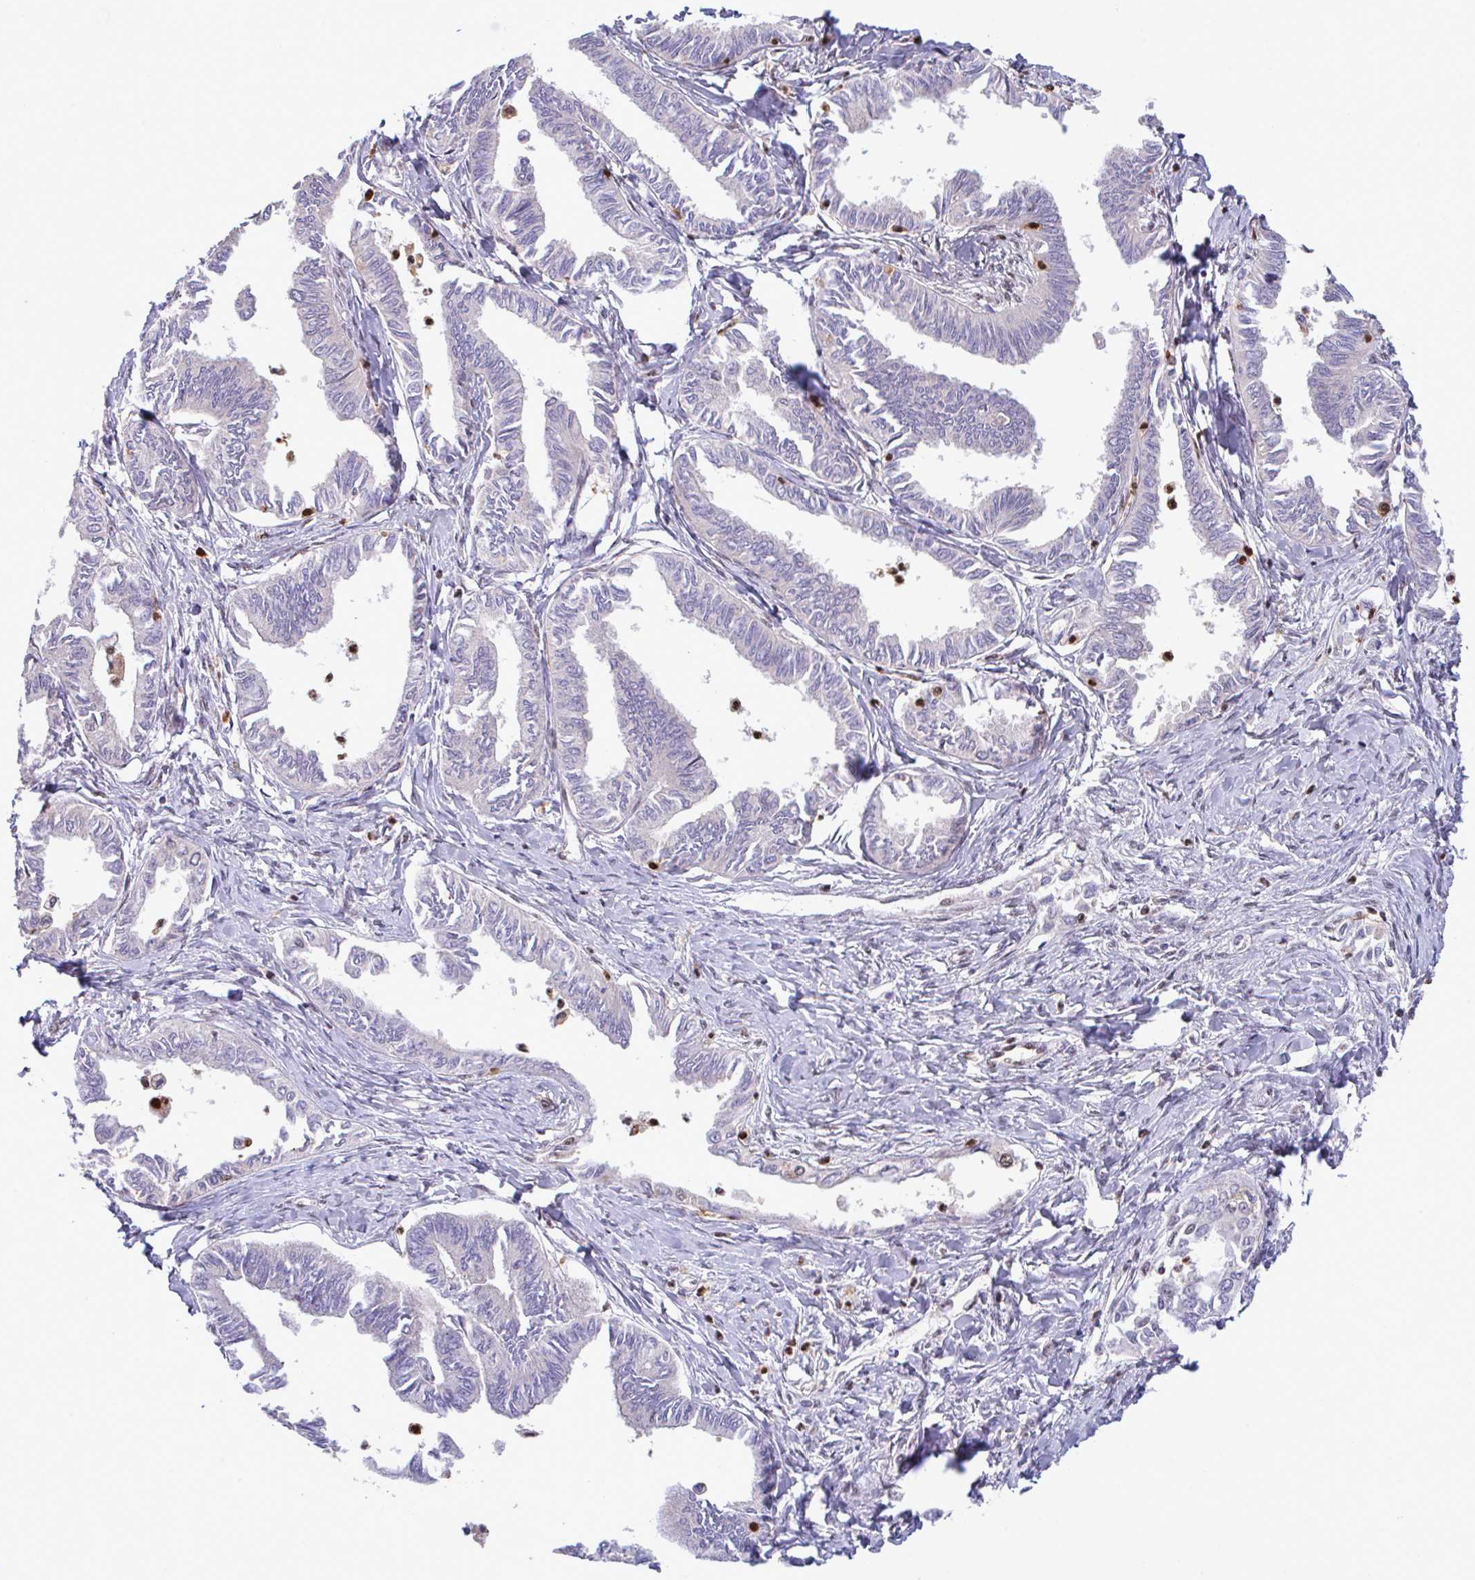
{"staining": {"intensity": "weak", "quantity": "25%-75%", "location": "nuclear"}, "tissue": "ovarian cancer", "cell_type": "Tumor cells", "image_type": "cancer", "snomed": [{"axis": "morphology", "description": "Carcinoma, endometroid"}, {"axis": "topography", "description": "Ovary"}], "caption": "Protein expression by immunohistochemistry displays weak nuclear positivity in about 25%-75% of tumor cells in ovarian cancer (endometroid carcinoma).", "gene": "OR6K3", "patient": {"sex": "female", "age": 70}}